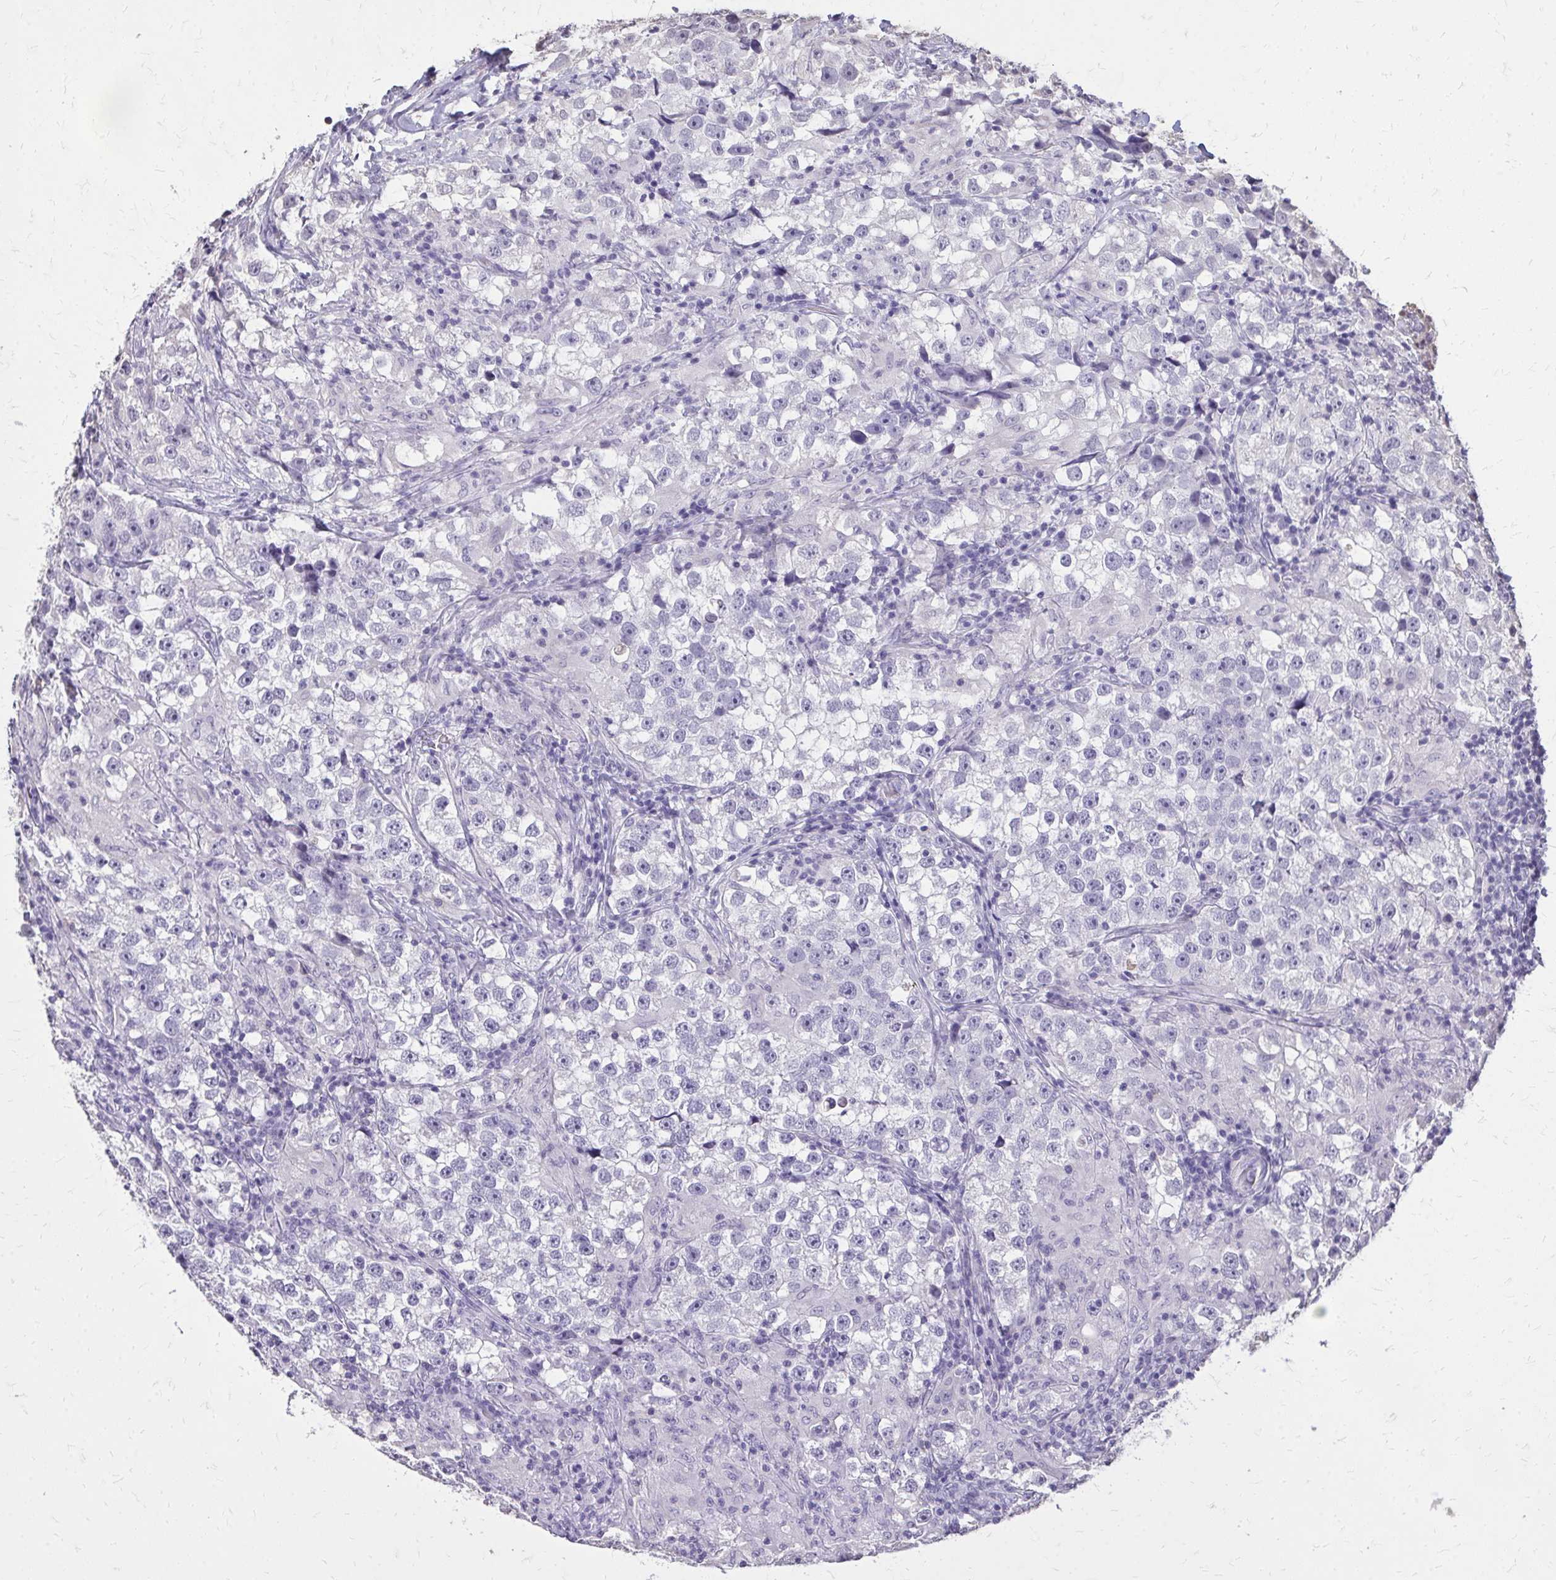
{"staining": {"intensity": "negative", "quantity": "none", "location": "none"}, "tissue": "testis cancer", "cell_type": "Tumor cells", "image_type": "cancer", "snomed": [{"axis": "morphology", "description": "Seminoma, NOS"}, {"axis": "topography", "description": "Testis"}], "caption": "A histopathology image of human seminoma (testis) is negative for staining in tumor cells. The staining is performed using DAB brown chromogen with nuclei counter-stained in using hematoxylin.", "gene": "AKAP5", "patient": {"sex": "male", "age": 46}}